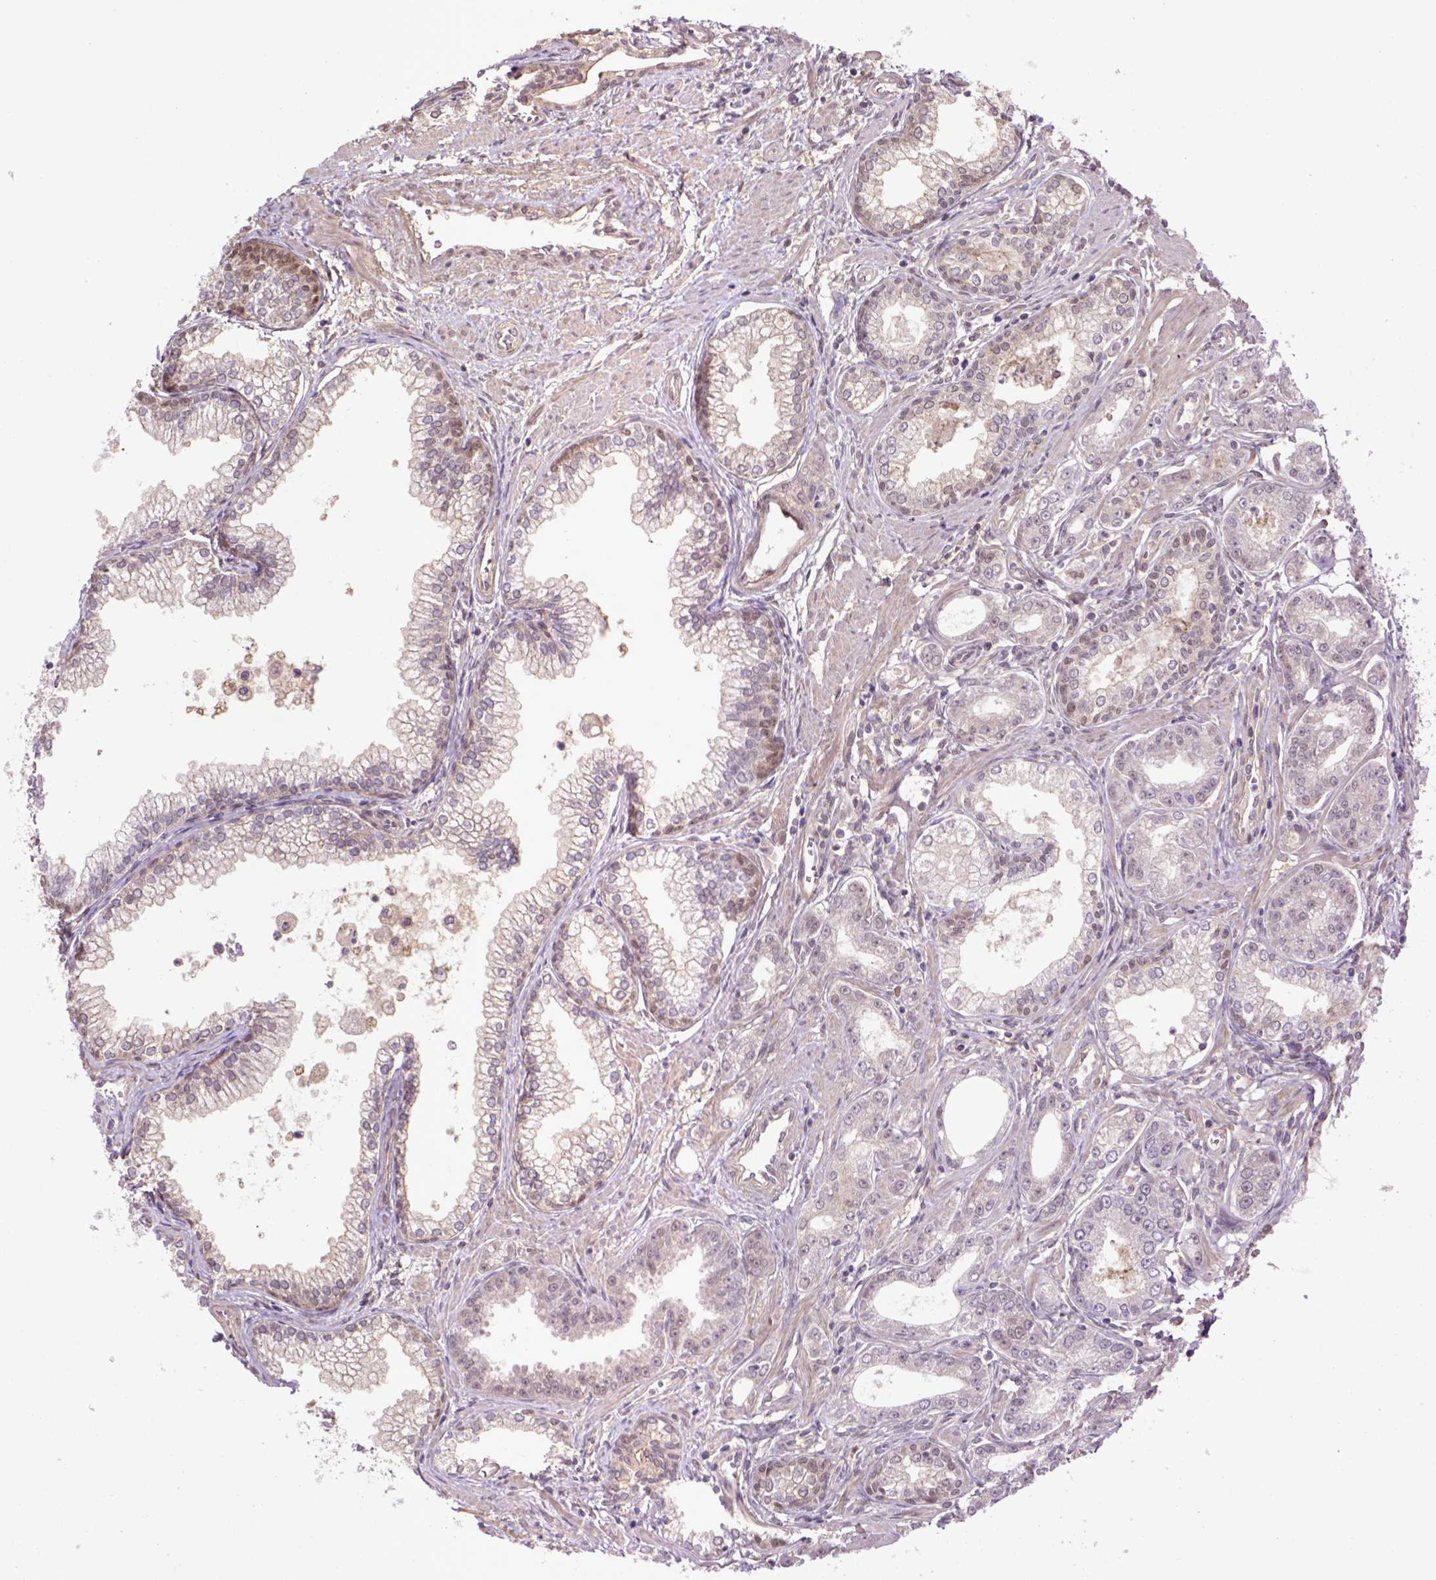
{"staining": {"intensity": "negative", "quantity": "none", "location": "none"}, "tissue": "prostate cancer", "cell_type": "Tumor cells", "image_type": "cancer", "snomed": [{"axis": "morphology", "description": "Adenocarcinoma, NOS"}, {"axis": "topography", "description": "Prostate"}], "caption": "High magnification brightfield microscopy of prostate cancer (adenocarcinoma) stained with DAB (brown) and counterstained with hematoxylin (blue): tumor cells show no significant staining.", "gene": "HSPBP1", "patient": {"sex": "male", "age": 71}}